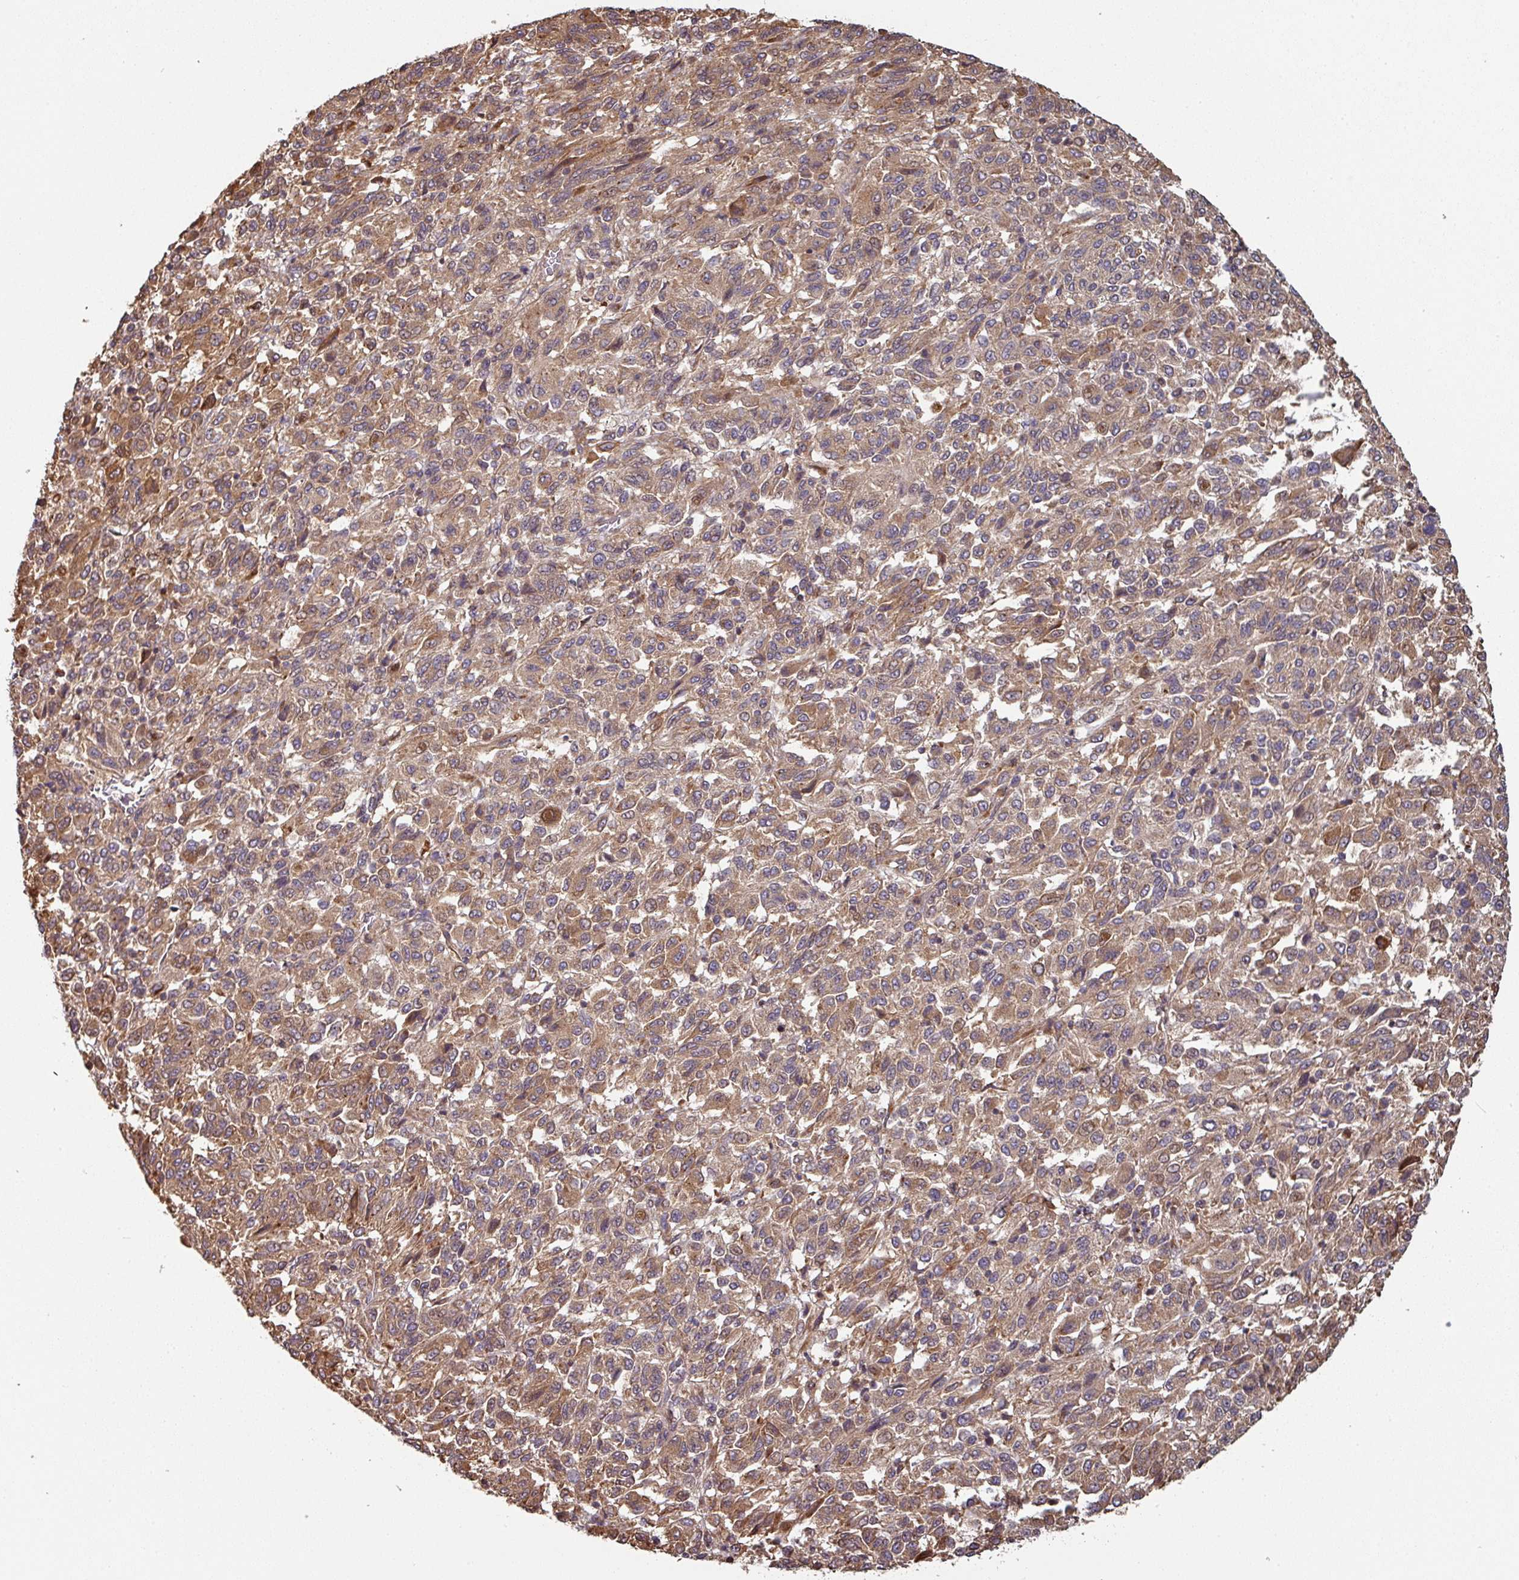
{"staining": {"intensity": "moderate", "quantity": ">75%", "location": "cytoplasmic/membranous"}, "tissue": "melanoma", "cell_type": "Tumor cells", "image_type": "cancer", "snomed": [{"axis": "morphology", "description": "Malignant melanoma, Metastatic site"}, {"axis": "topography", "description": "Lung"}], "caption": "Melanoma stained with immunohistochemistry shows moderate cytoplasmic/membranous expression in about >75% of tumor cells.", "gene": "SIK1", "patient": {"sex": "male", "age": 64}}